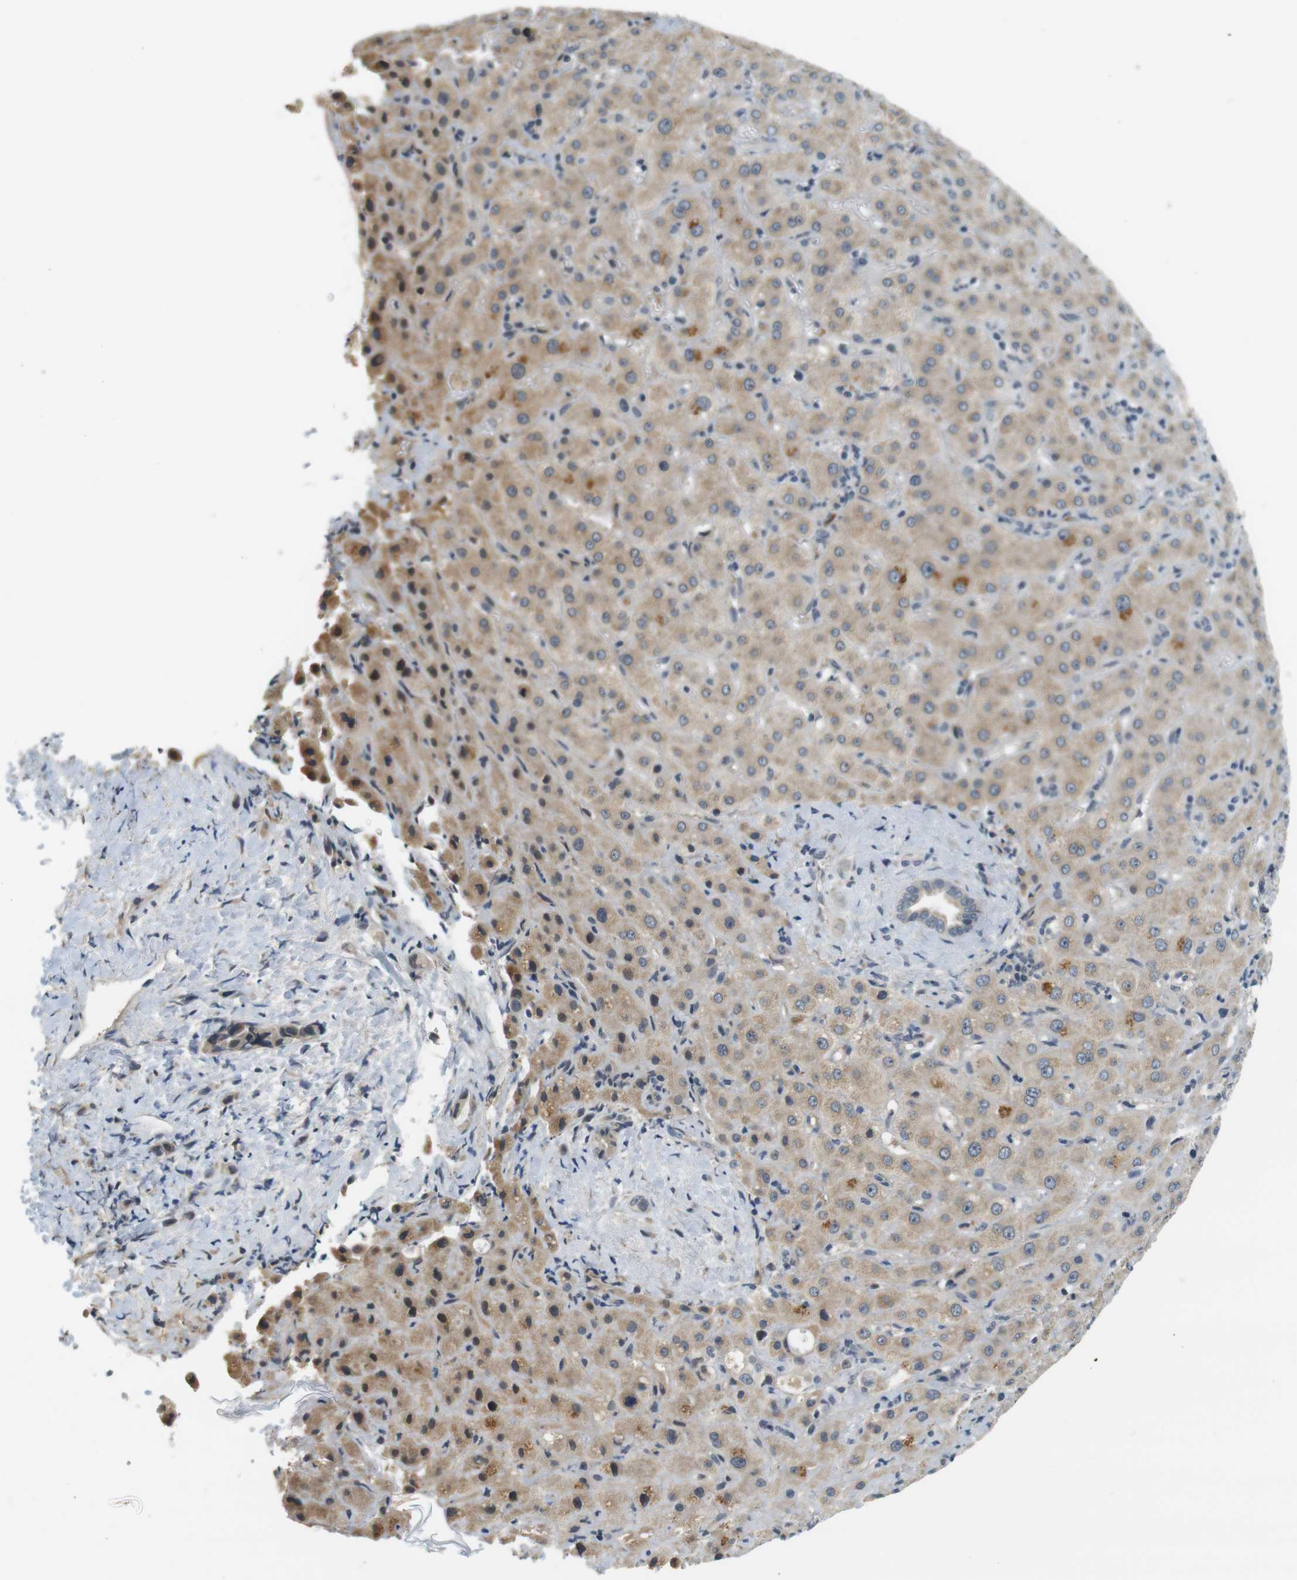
{"staining": {"intensity": "weak", "quantity": ">75%", "location": "cytoplasmic/membranous"}, "tissue": "liver cancer", "cell_type": "Tumor cells", "image_type": "cancer", "snomed": [{"axis": "morphology", "description": "Cholangiocarcinoma"}, {"axis": "topography", "description": "Liver"}], "caption": "Liver cholangiocarcinoma was stained to show a protein in brown. There is low levels of weak cytoplasmic/membranous positivity in approximately >75% of tumor cells. (brown staining indicates protein expression, while blue staining denotes nuclei).", "gene": "WNT7A", "patient": {"sex": "female", "age": 65}}